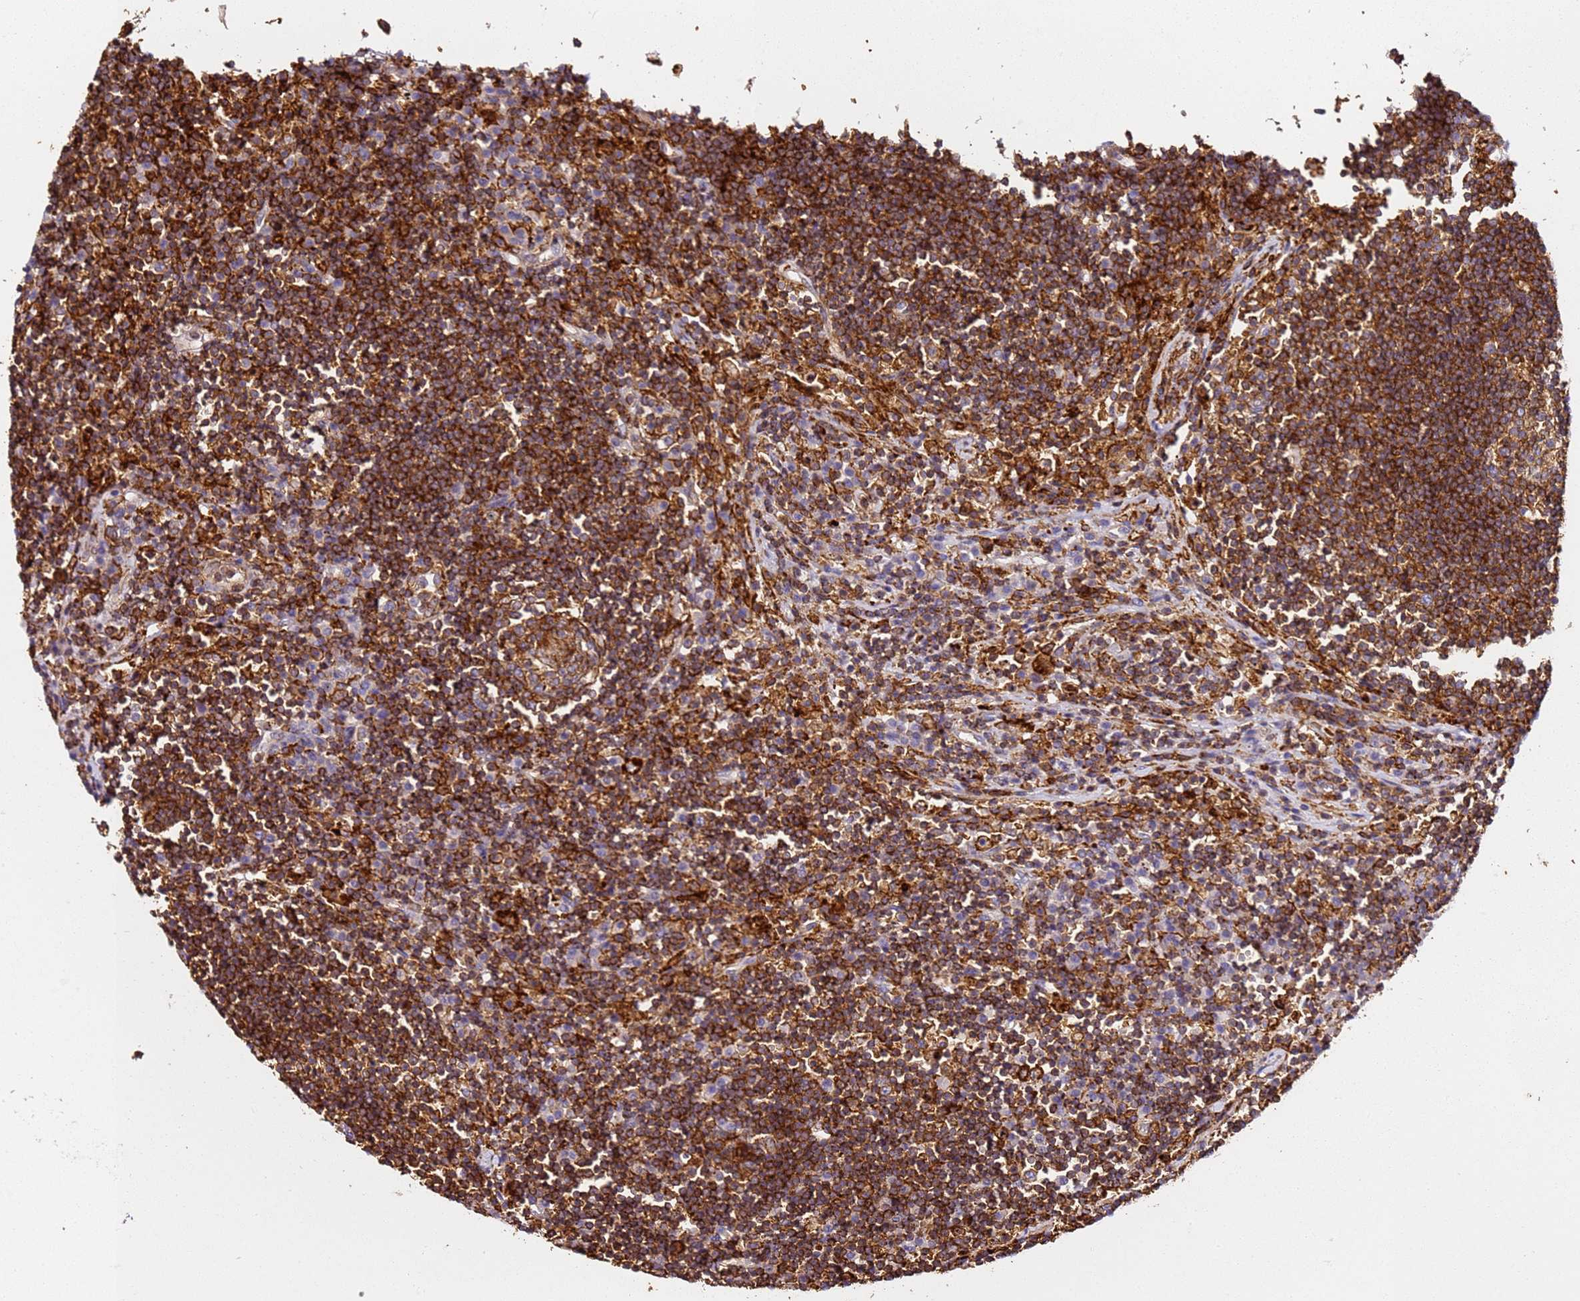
{"staining": {"intensity": "moderate", "quantity": "25%-75%", "location": "cytoplasmic/membranous"}, "tissue": "lymph node", "cell_type": "Germinal center cells", "image_type": "normal", "snomed": [{"axis": "morphology", "description": "Normal tissue, NOS"}, {"axis": "topography", "description": "Lymph node"}], "caption": "The image shows a brown stain indicating the presence of a protein in the cytoplasmic/membranous of germinal center cells in lymph node. Immunohistochemistry stains the protein in brown and the nuclei are stained blue.", "gene": "ZNF671", "patient": {"sex": "female", "age": 53}}